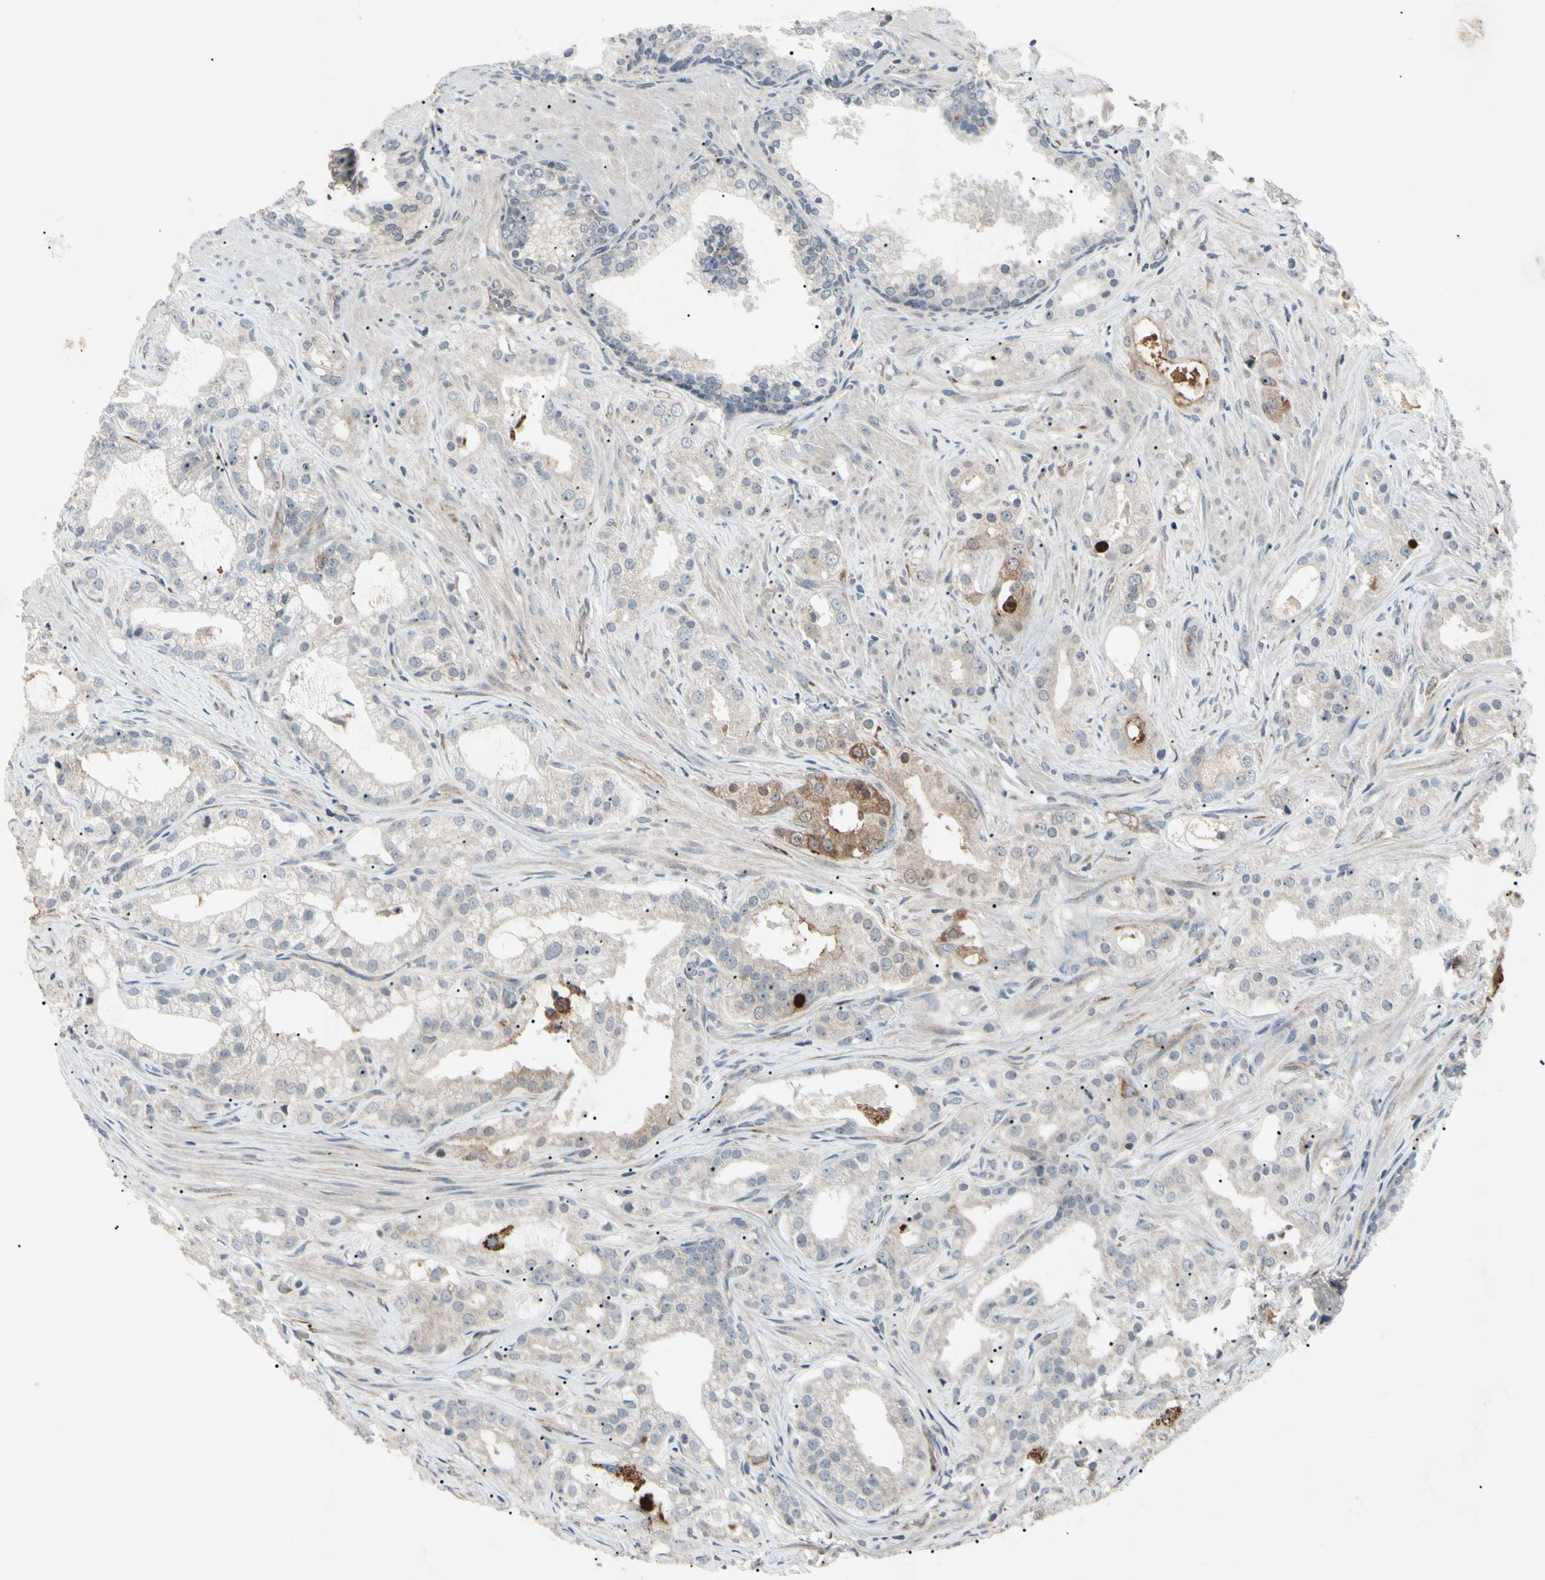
{"staining": {"intensity": "moderate", "quantity": "<25%", "location": "cytoplasmic/membranous"}, "tissue": "prostate cancer", "cell_type": "Tumor cells", "image_type": "cancer", "snomed": [{"axis": "morphology", "description": "Adenocarcinoma, Low grade"}, {"axis": "topography", "description": "Prostate"}], "caption": "This micrograph reveals prostate cancer (low-grade adenocarcinoma) stained with immunohistochemistry (IHC) to label a protein in brown. The cytoplasmic/membranous of tumor cells show moderate positivity for the protein. Nuclei are counter-stained blue.", "gene": "AEBP1", "patient": {"sex": "male", "age": 59}}